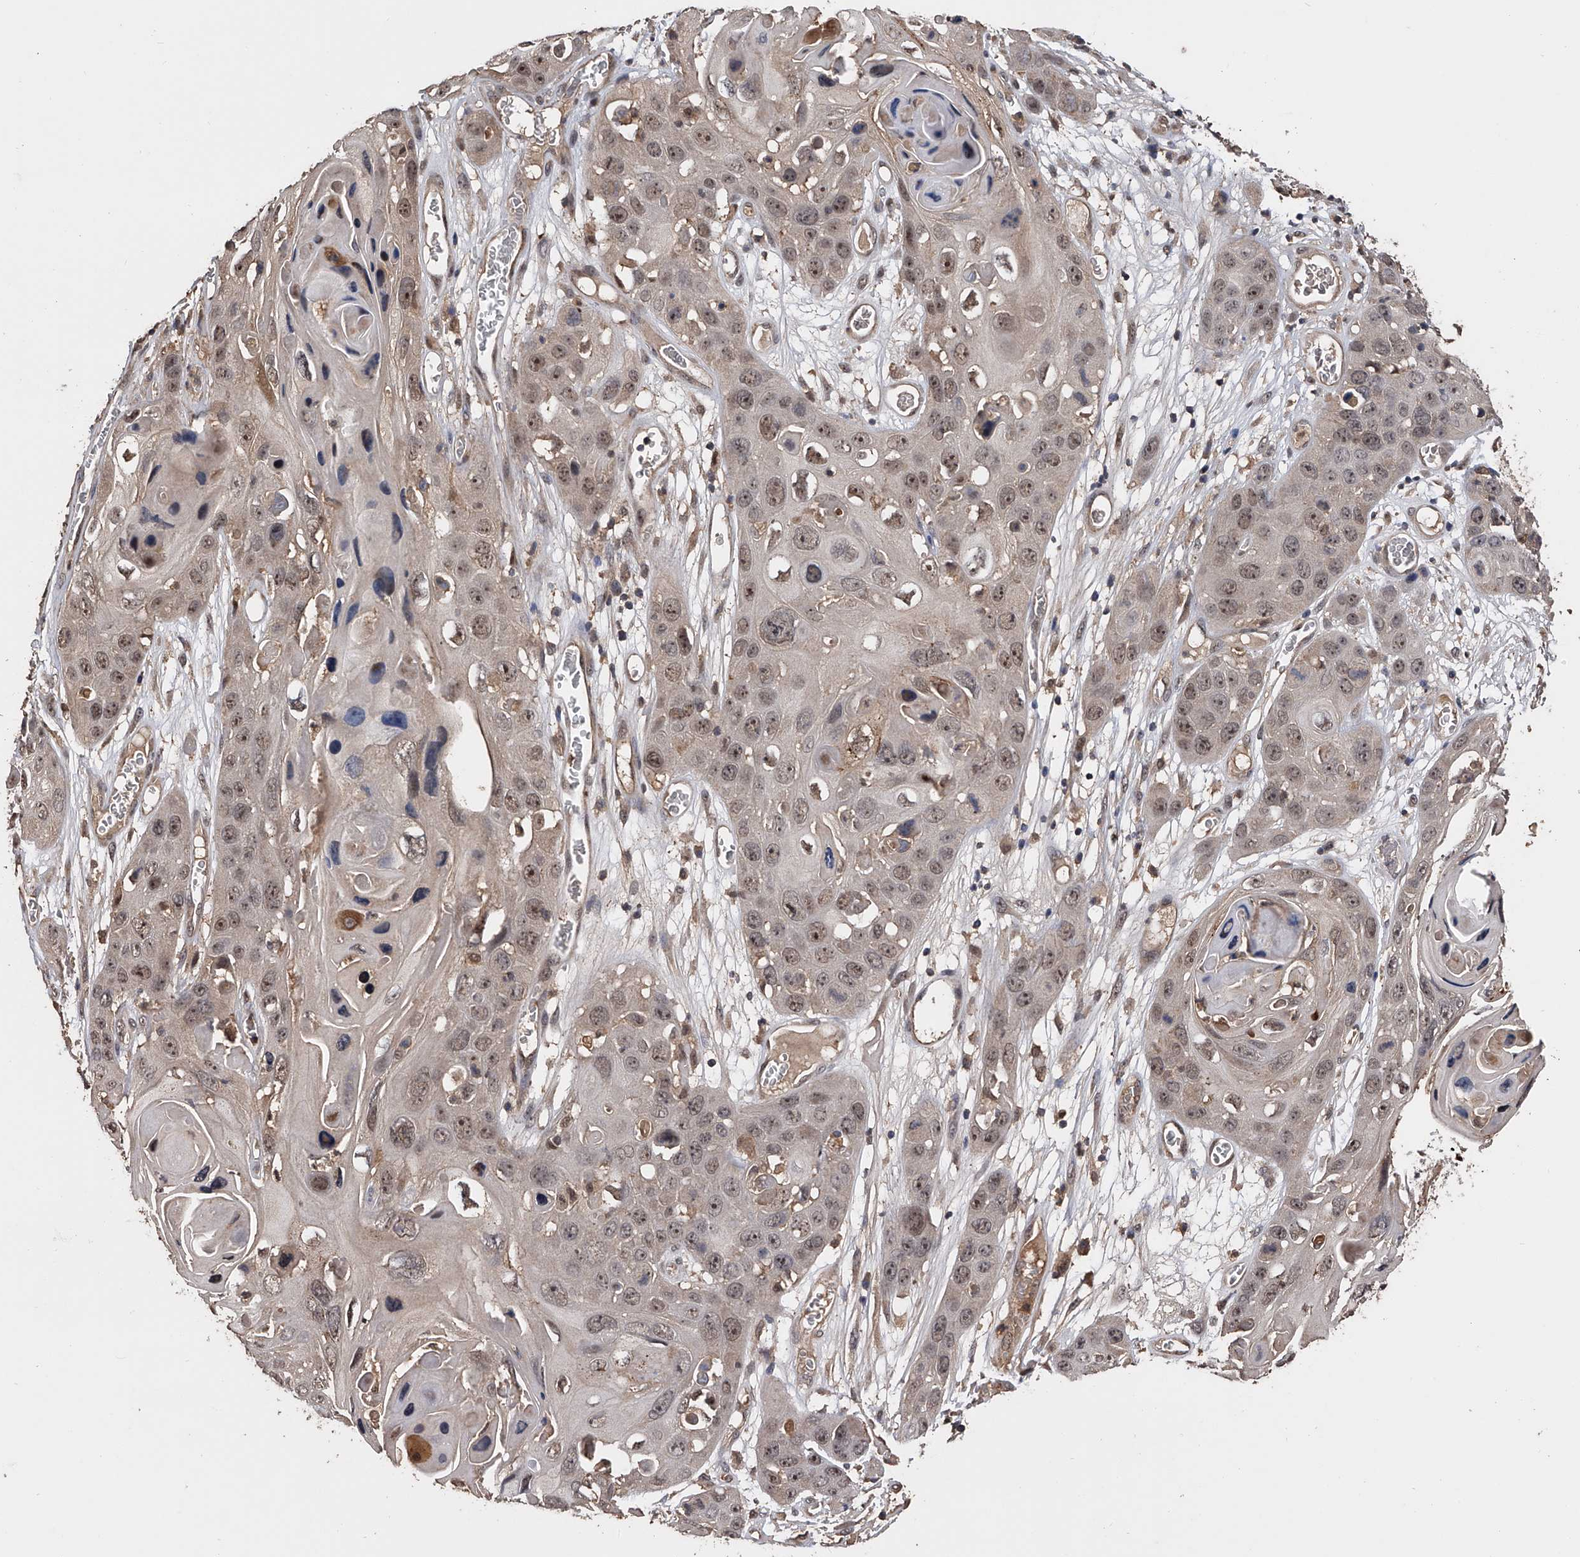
{"staining": {"intensity": "moderate", "quantity": ">75%", "location": "nuclear"}, "tissue": "skin cancer", "cell_type": "Tumor cells", "image_type": "cancer", "snomed": [{"axis": "morphology", "description": "Squamous cell carcinoma, NOS"}, {"axis": "topography", "description": "Skin"}], "caption": "Skin cancer (squamous cell carcinoma) stained for a protein displays moderate nuclear positivity in tumor cells.", "gene": "EFCAB7", "patient": {"sex": "male", "age": 55}}